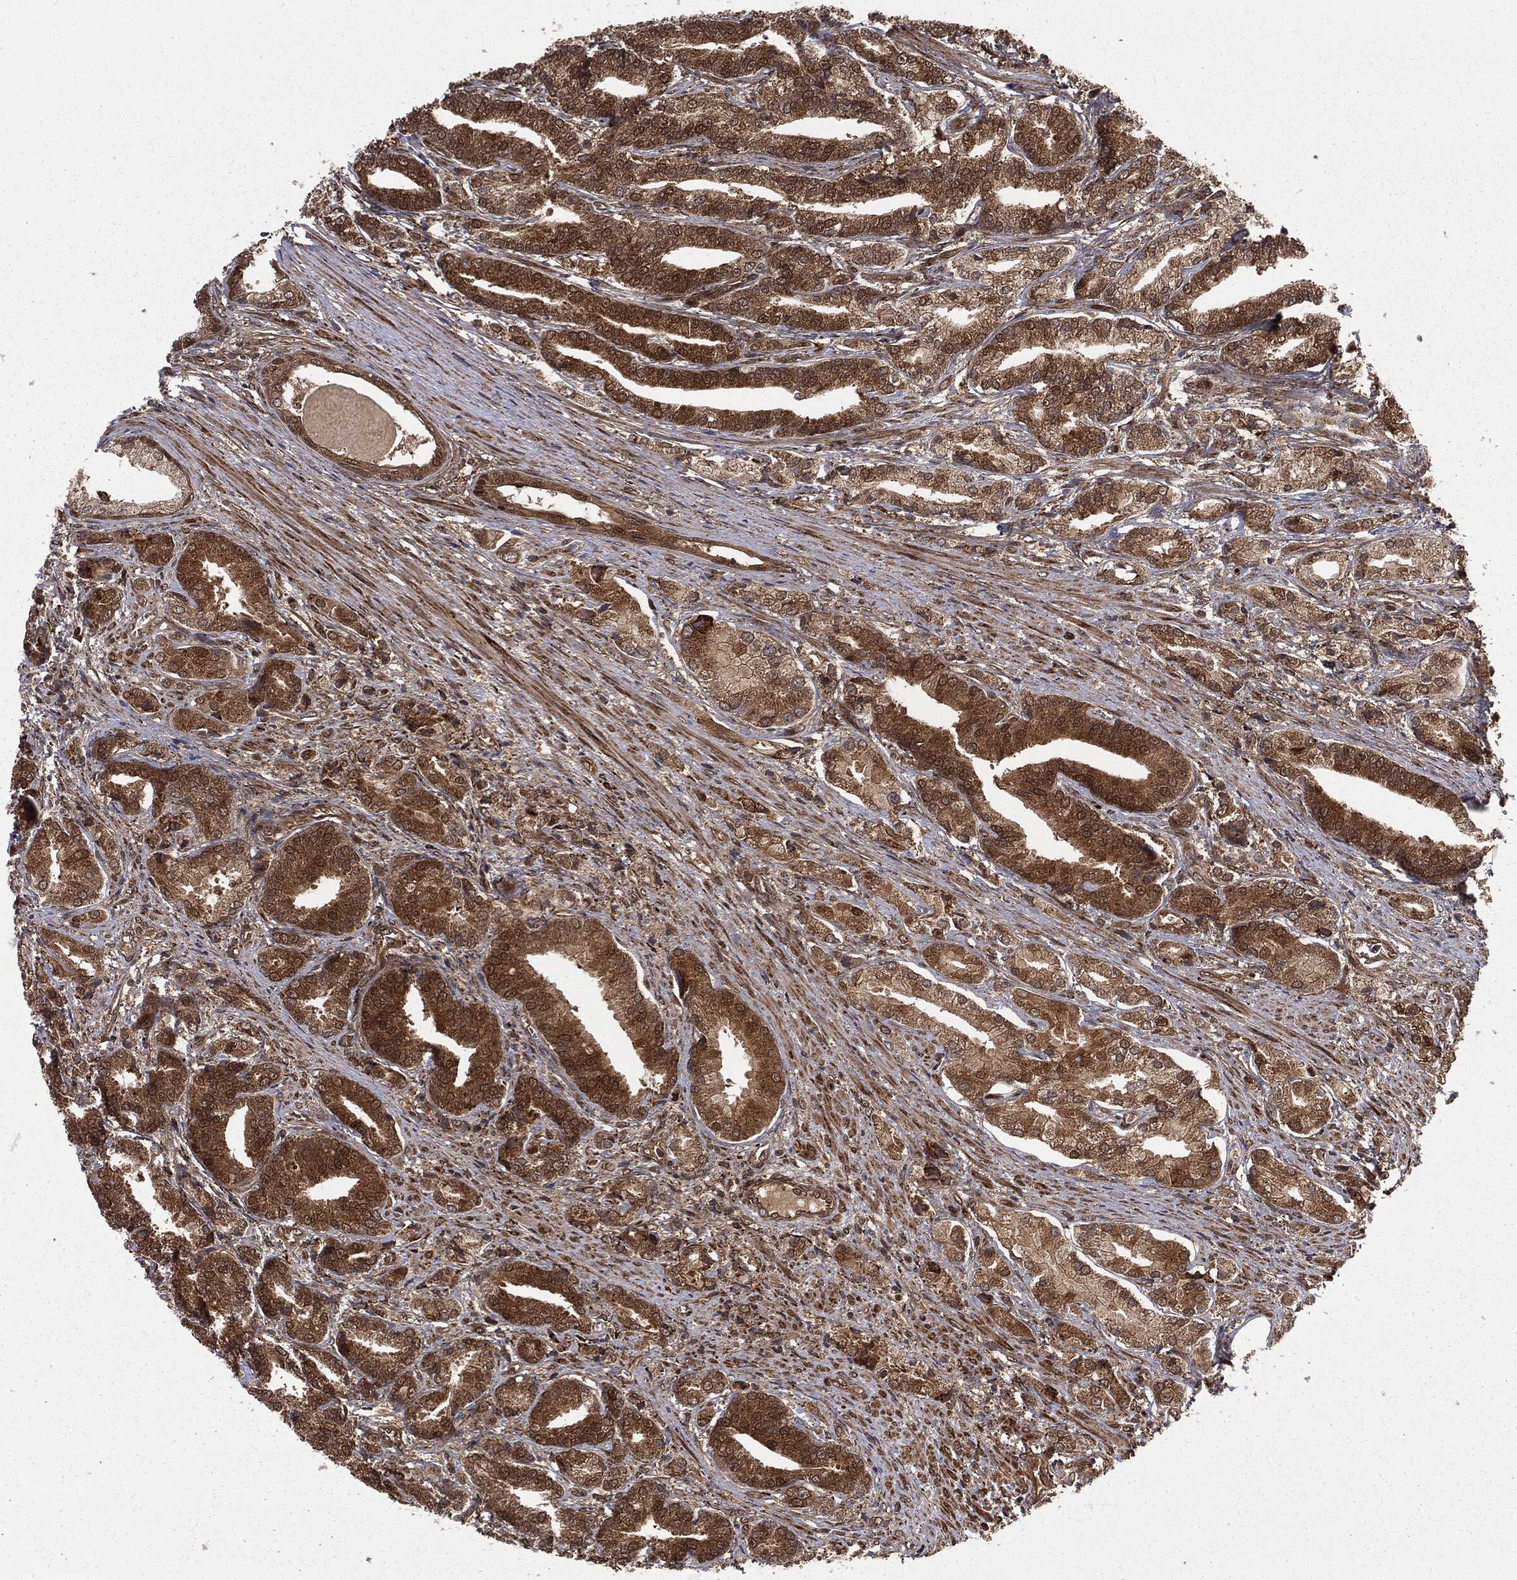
{"staining": {"intensity": "strong", "quantity": ">75%", "location": "cytoplasmic/membranous,nuclear"}, "tissue": "prostate cancer", "cell_type": "Tumor cells", "image_type": "cancer", "snomed": [{"axis": "morphology", "description": "Adenocarcinoma, High grade"}, {"axis": "topography", "description": "Prostate and seminal vesicle, NOS"}], "caption": "Prostate cancer (adenocarcinoma (high-grade)) tissue demonstrates strong cytoplasmic/membranous and nuclear positivity in approximately >75% of tumor cells", "gene": "RANBP9", "patient": {"sex": "male", "age": 61}}